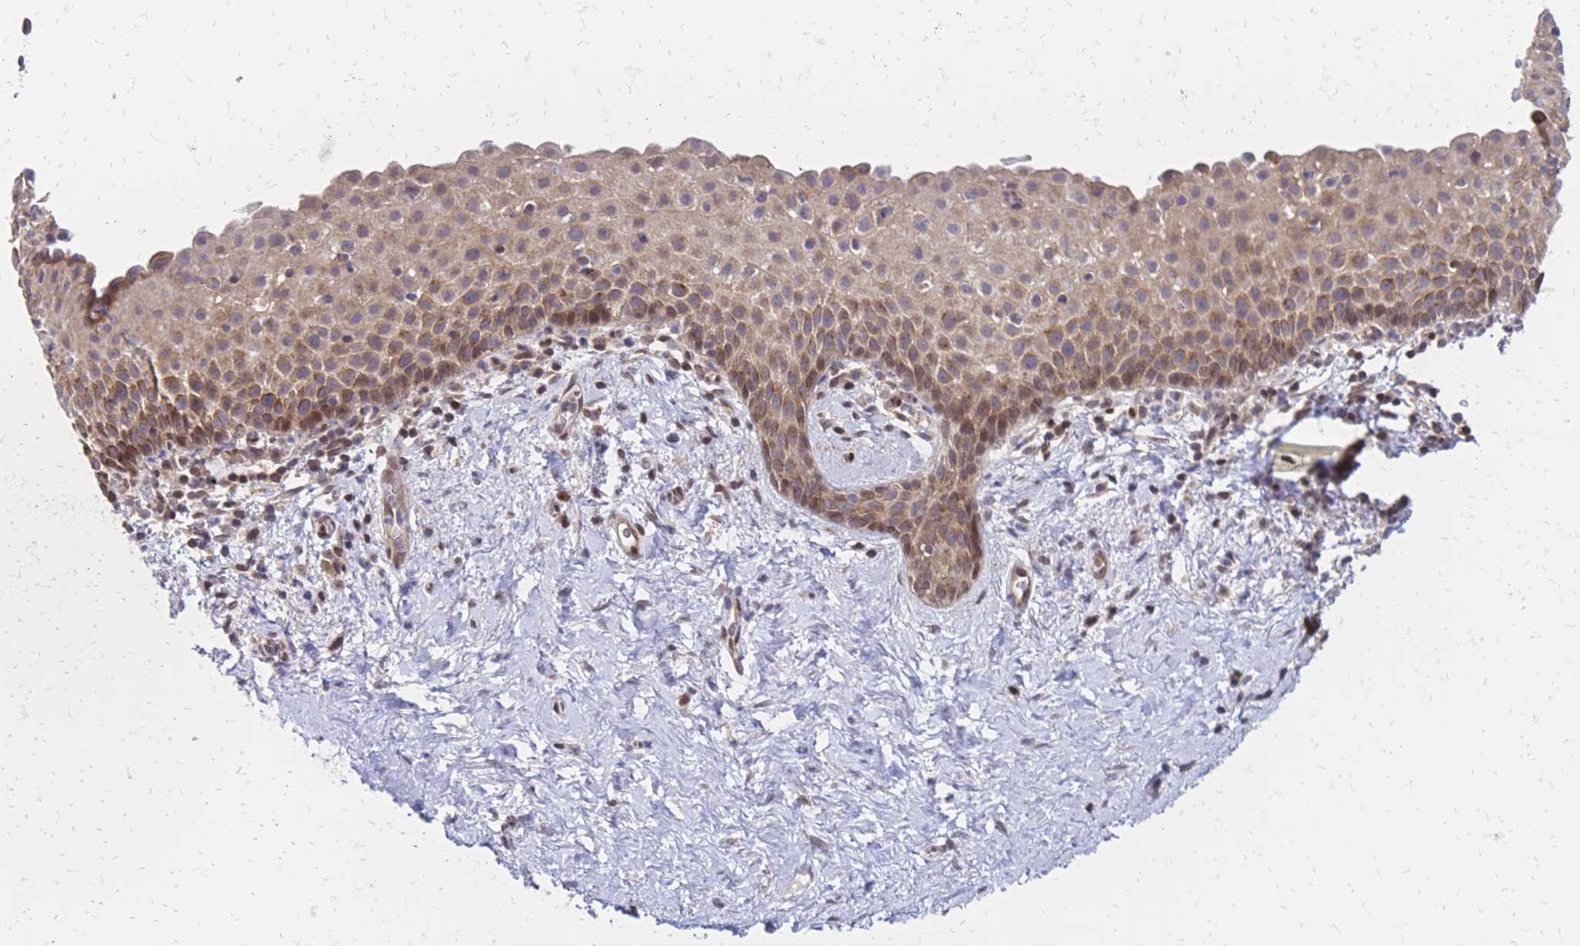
{"staining": {"intensity": "weak", "quantity": "25%-75%", "location": "cytoplasmic/membranous"}, "tissue": "vagina", "cell_type": "Squamous epithelial cells", "image_type": "normal", "snomed": [{"axis": "morphology", "description": "Normal tissue, NOS"}, {"axis": "topography", "description": "Vagina"}], "caption": "This micrograph exhibits IHC staining of normal vagina, with low weak cytoplasmic/membranous expression in about 25%-75% of squamous epithelial cells.", "gene": "CBX7", "patient": {"sex": "female", "age": 61}}